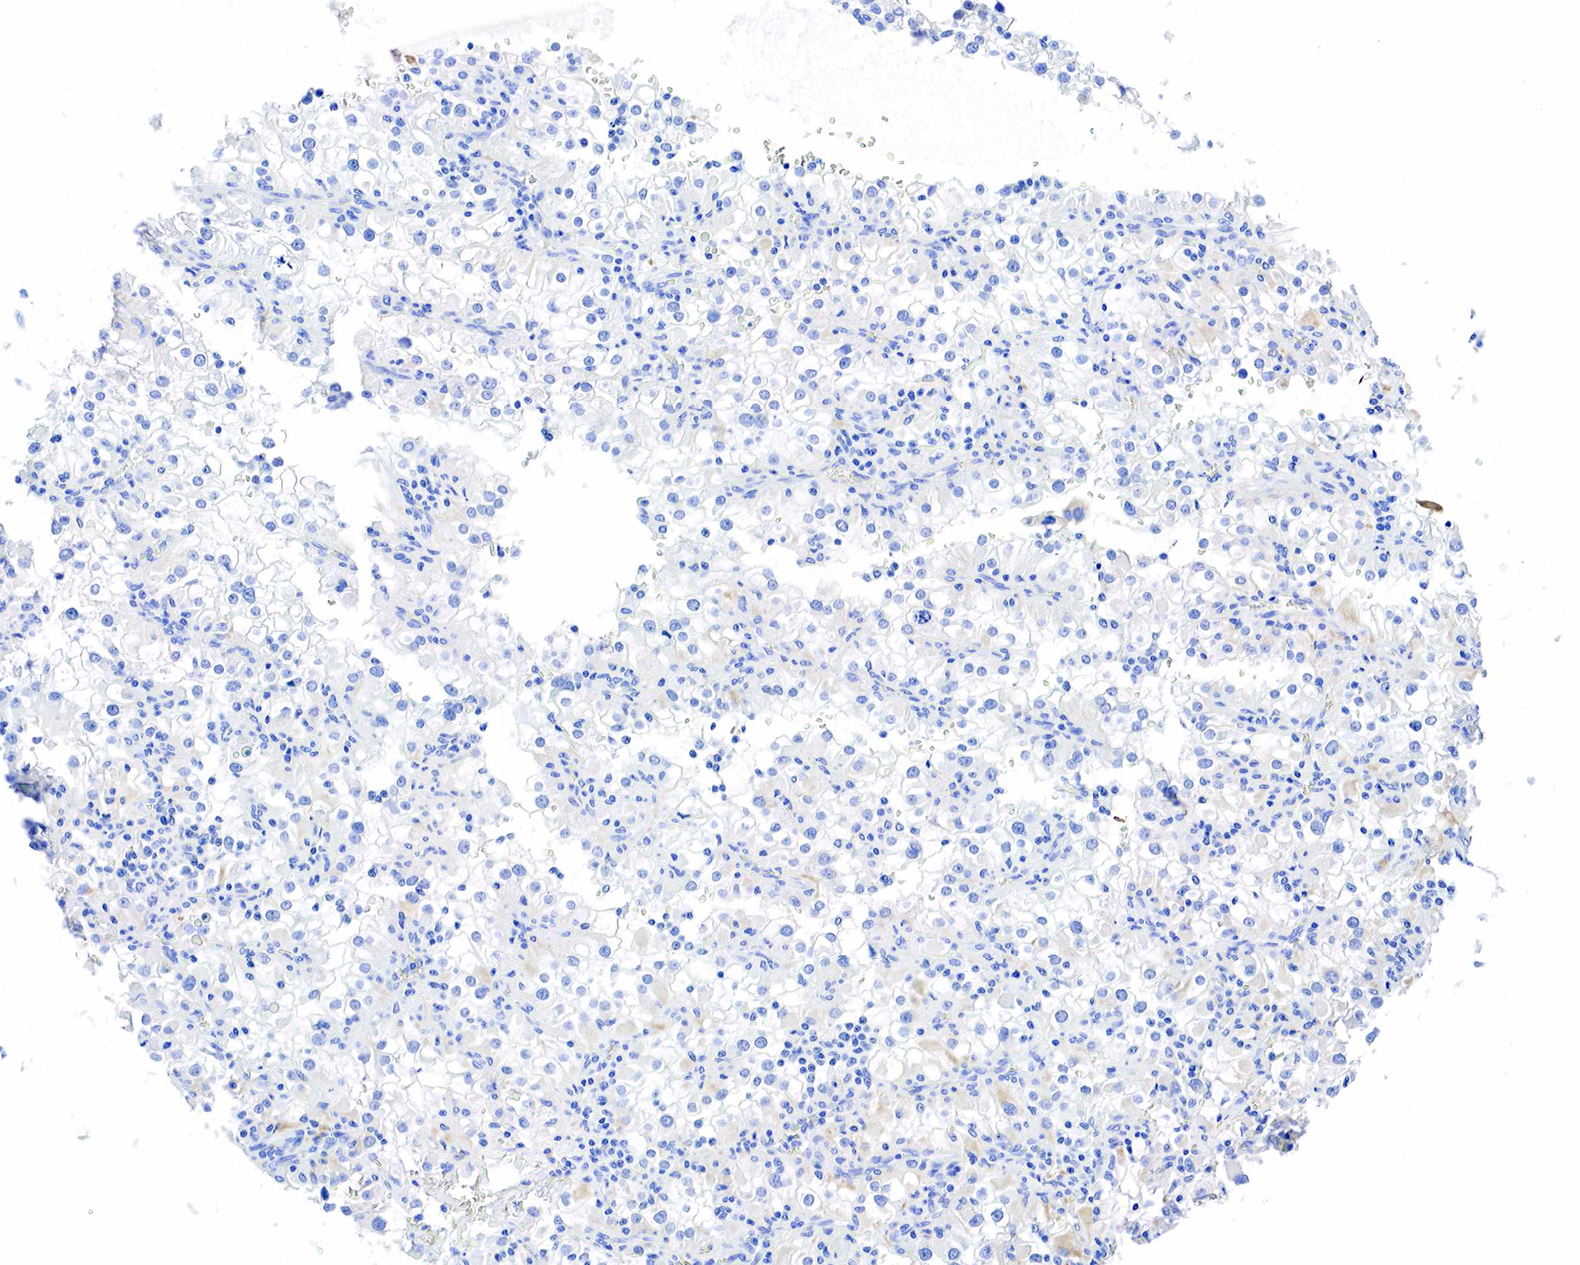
{"staining": {"intensity": "weak", "quantity": "25%-75%", "location": "cytoplasmic/membranous"}, "tissue": "renal cancer", "cell_type": "Tumor cells", "image_type": "cancer", "snomed": [{"axis": "morphology", "description": "Adenocarcinoma, NOS"}, {"axis": "topography", "description": "Kidney"}], "caption": "Human renal cancer stained with a protein marker shows weak staining in tumor cells.", "gene": "KRT18", "patient": {"sex": "female", "age": 52}}